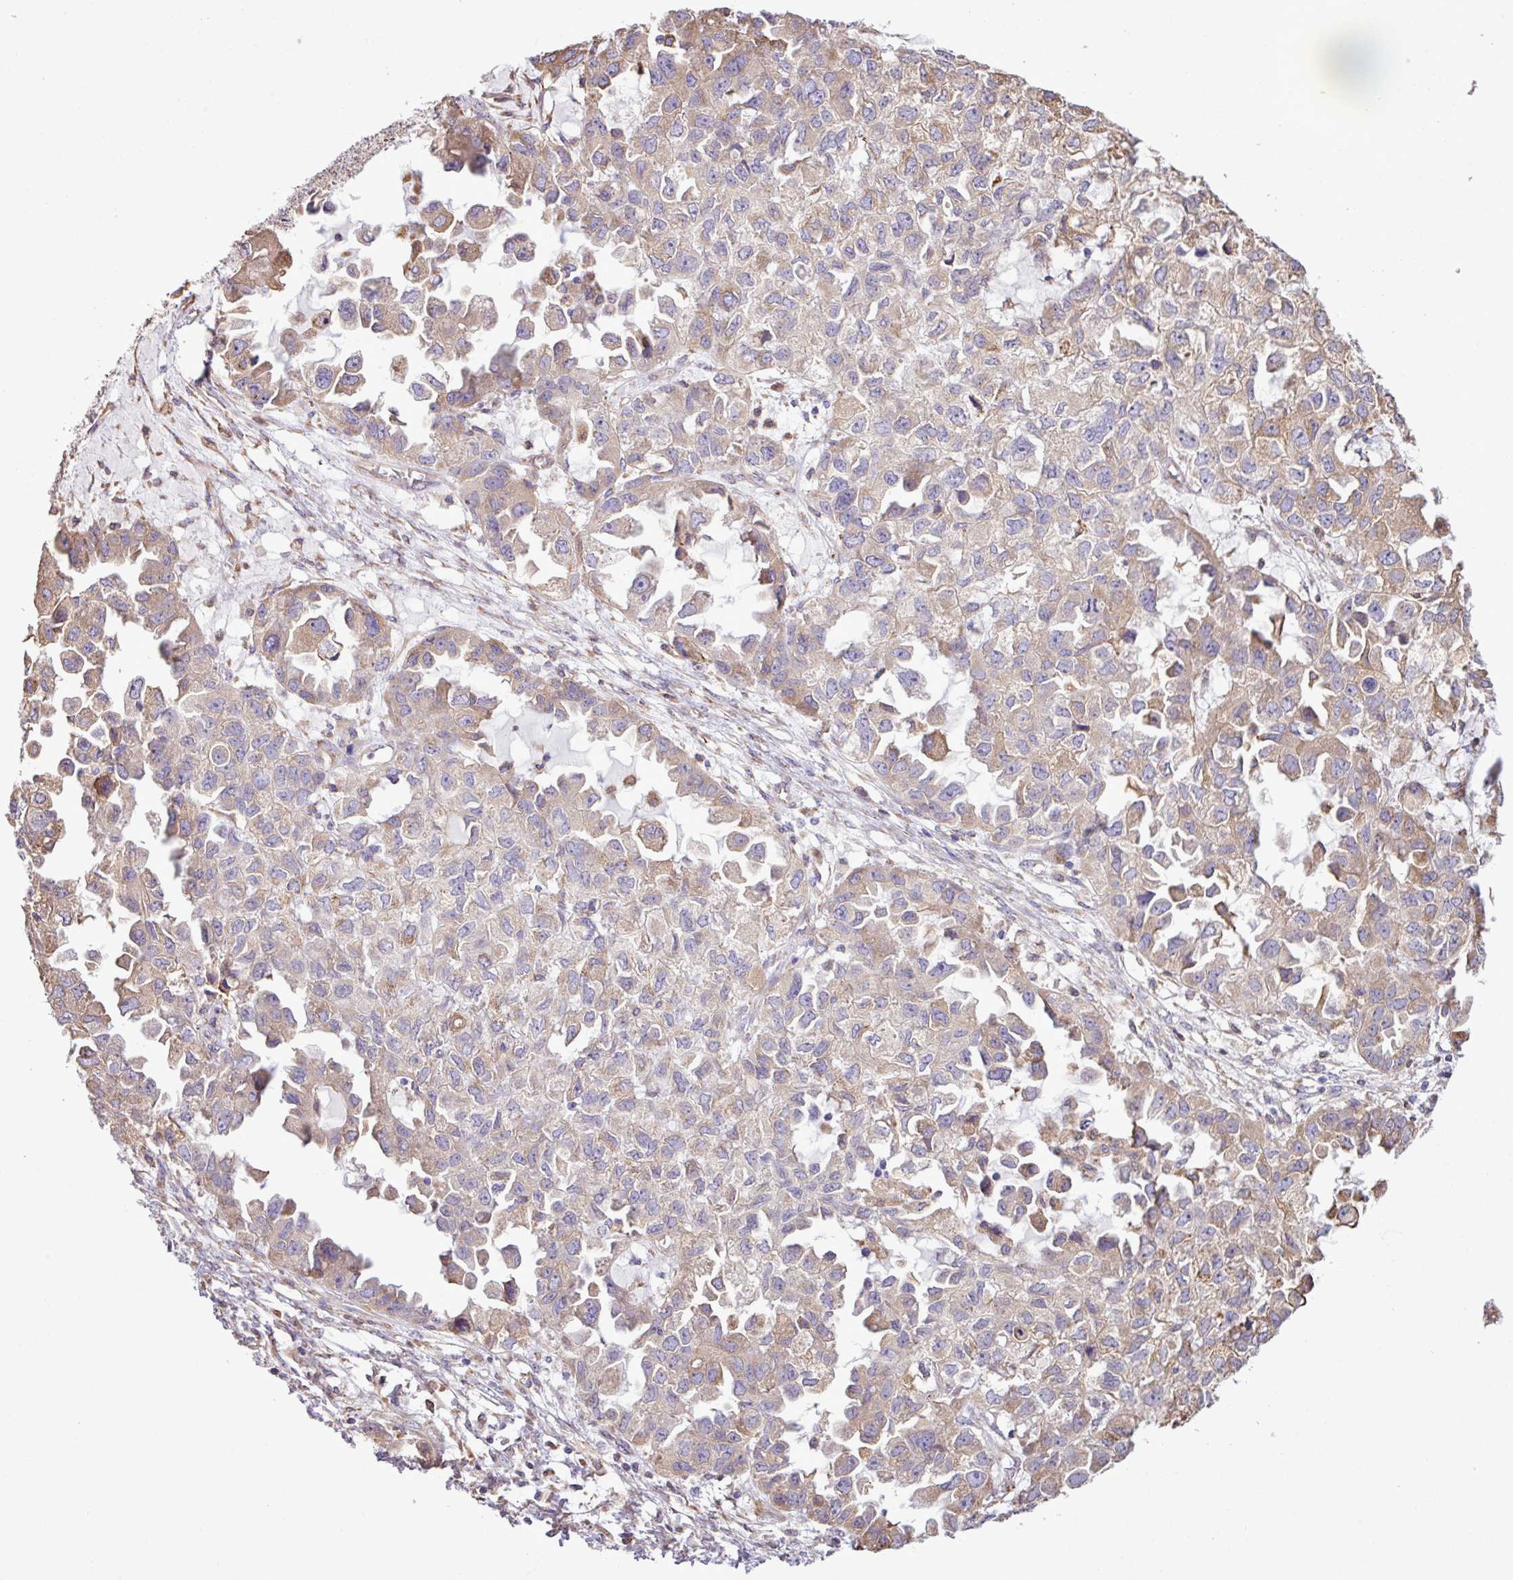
{"staining": {"intensity": "weak", "quantity": "25%-75%", "location": "cytoplasmic/membranous"}, "tissue": "ovarian cancer", "cell_type": "Tumor cells", "image_type": "cancer", "snomed": [{"axis": "morphology", "description": "Cystadenocarcinoma, serous, NOS"}, {"axis": "topography", "description": "Ovary"}], "caption": "Brown immunohistochemical staining in ovarian cancer reveals weak cytoplasmic/membranous expression in about 25%-75% of tumor cells.", "gene": "ZSCAN5A", "patient": {"sex": "female", "age": 84}}